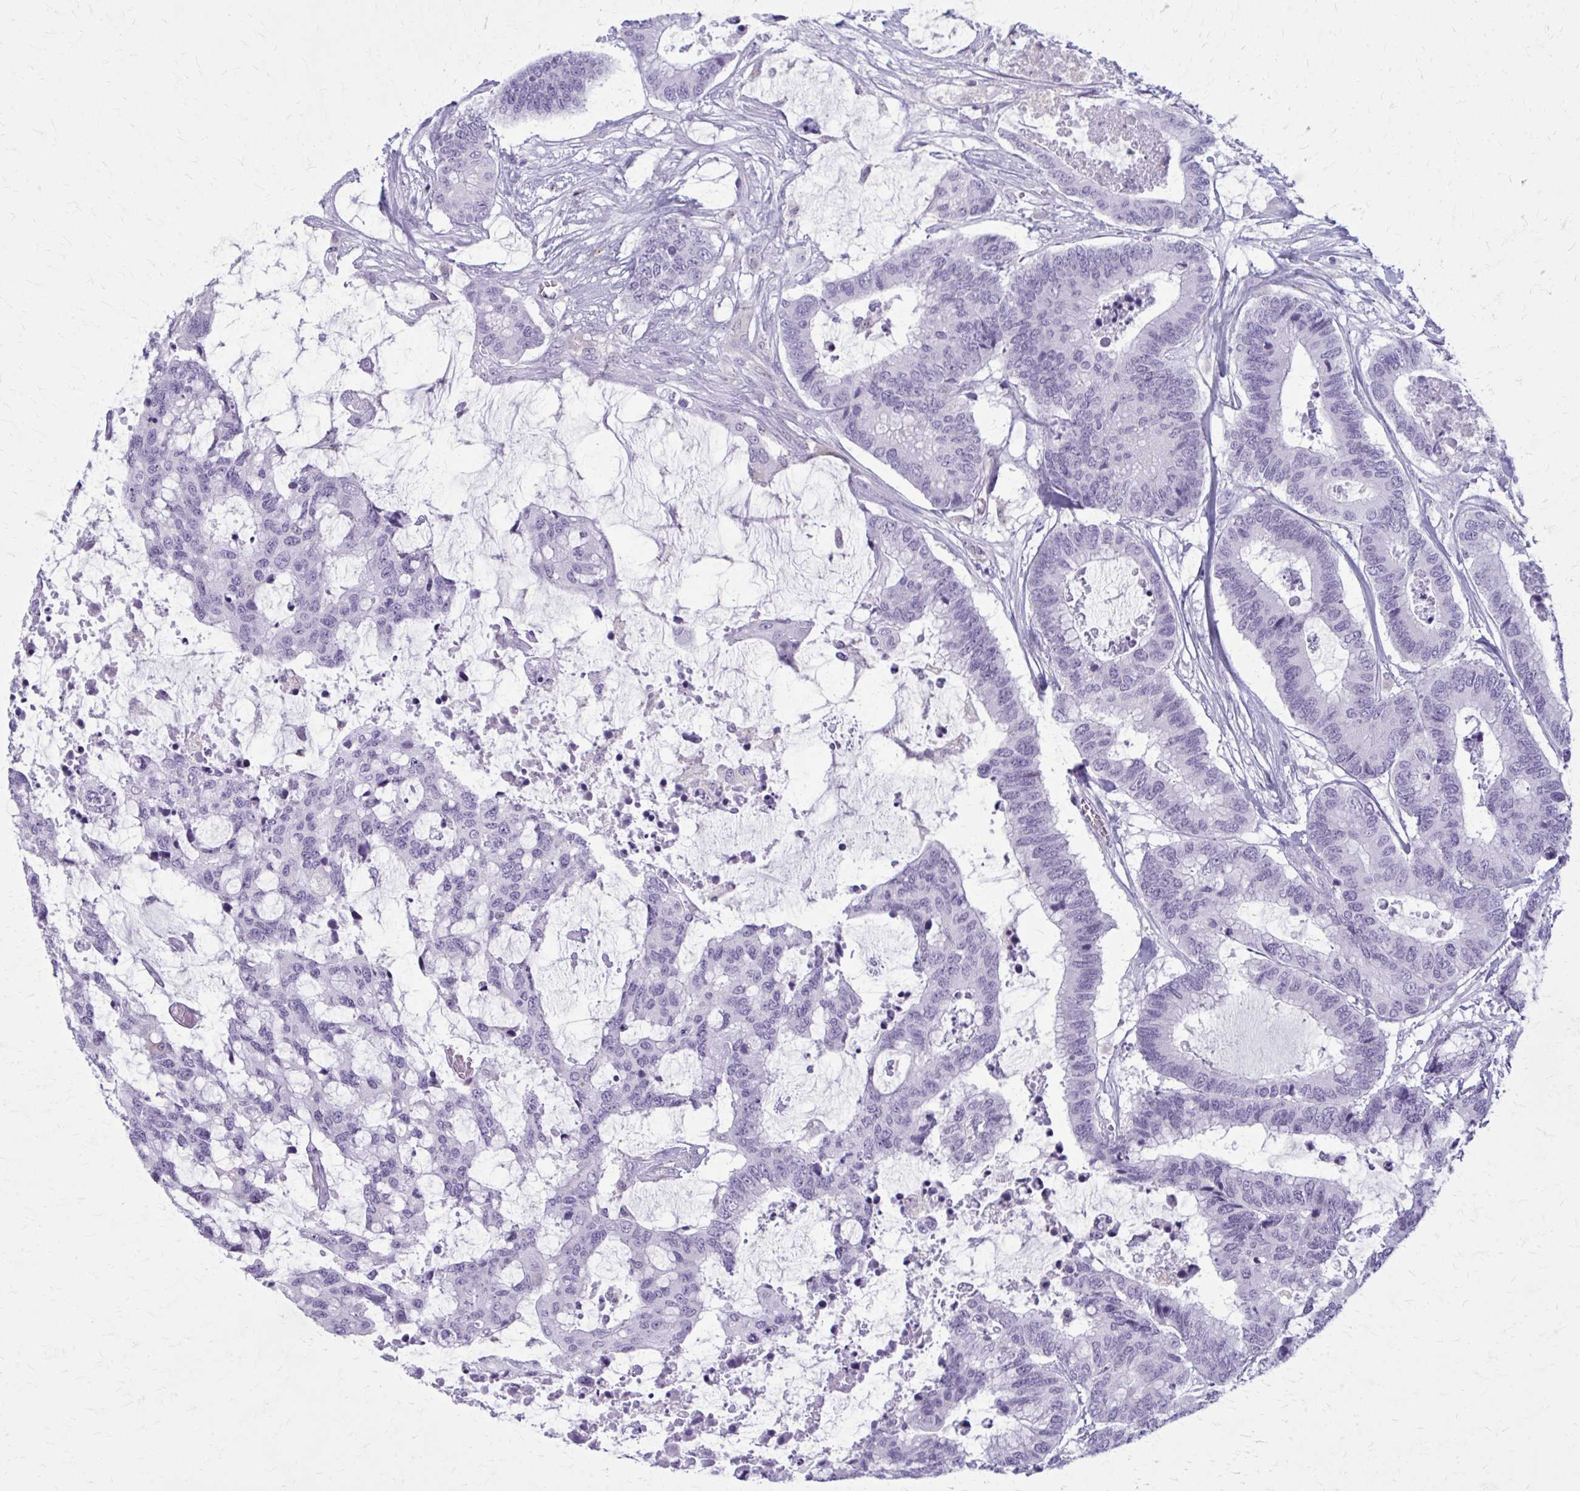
{"staining": {"intensity": "negative", "quantity": "none", "location": "none"}, "tissue": "colorectal cancer", "cell_type": "Tumor cells", "image_type": "cancer", "snomed": [{"axis": "morphology", "description": "Adenocarcinoma, NOS"}, {"axis": "topography", "description": "Rectum"}], "caption": "Image shows no significant protein staining in tumor cells of colorectal cancer (adenocarcinoma). The staining was performed using DAB to visualize the protein expression in brown, while the nuclei were stained in blue with hematoxylin (Magnification: 20x).", "gene": "CARD9", "patient": {"sex": "female", "age": 59}}